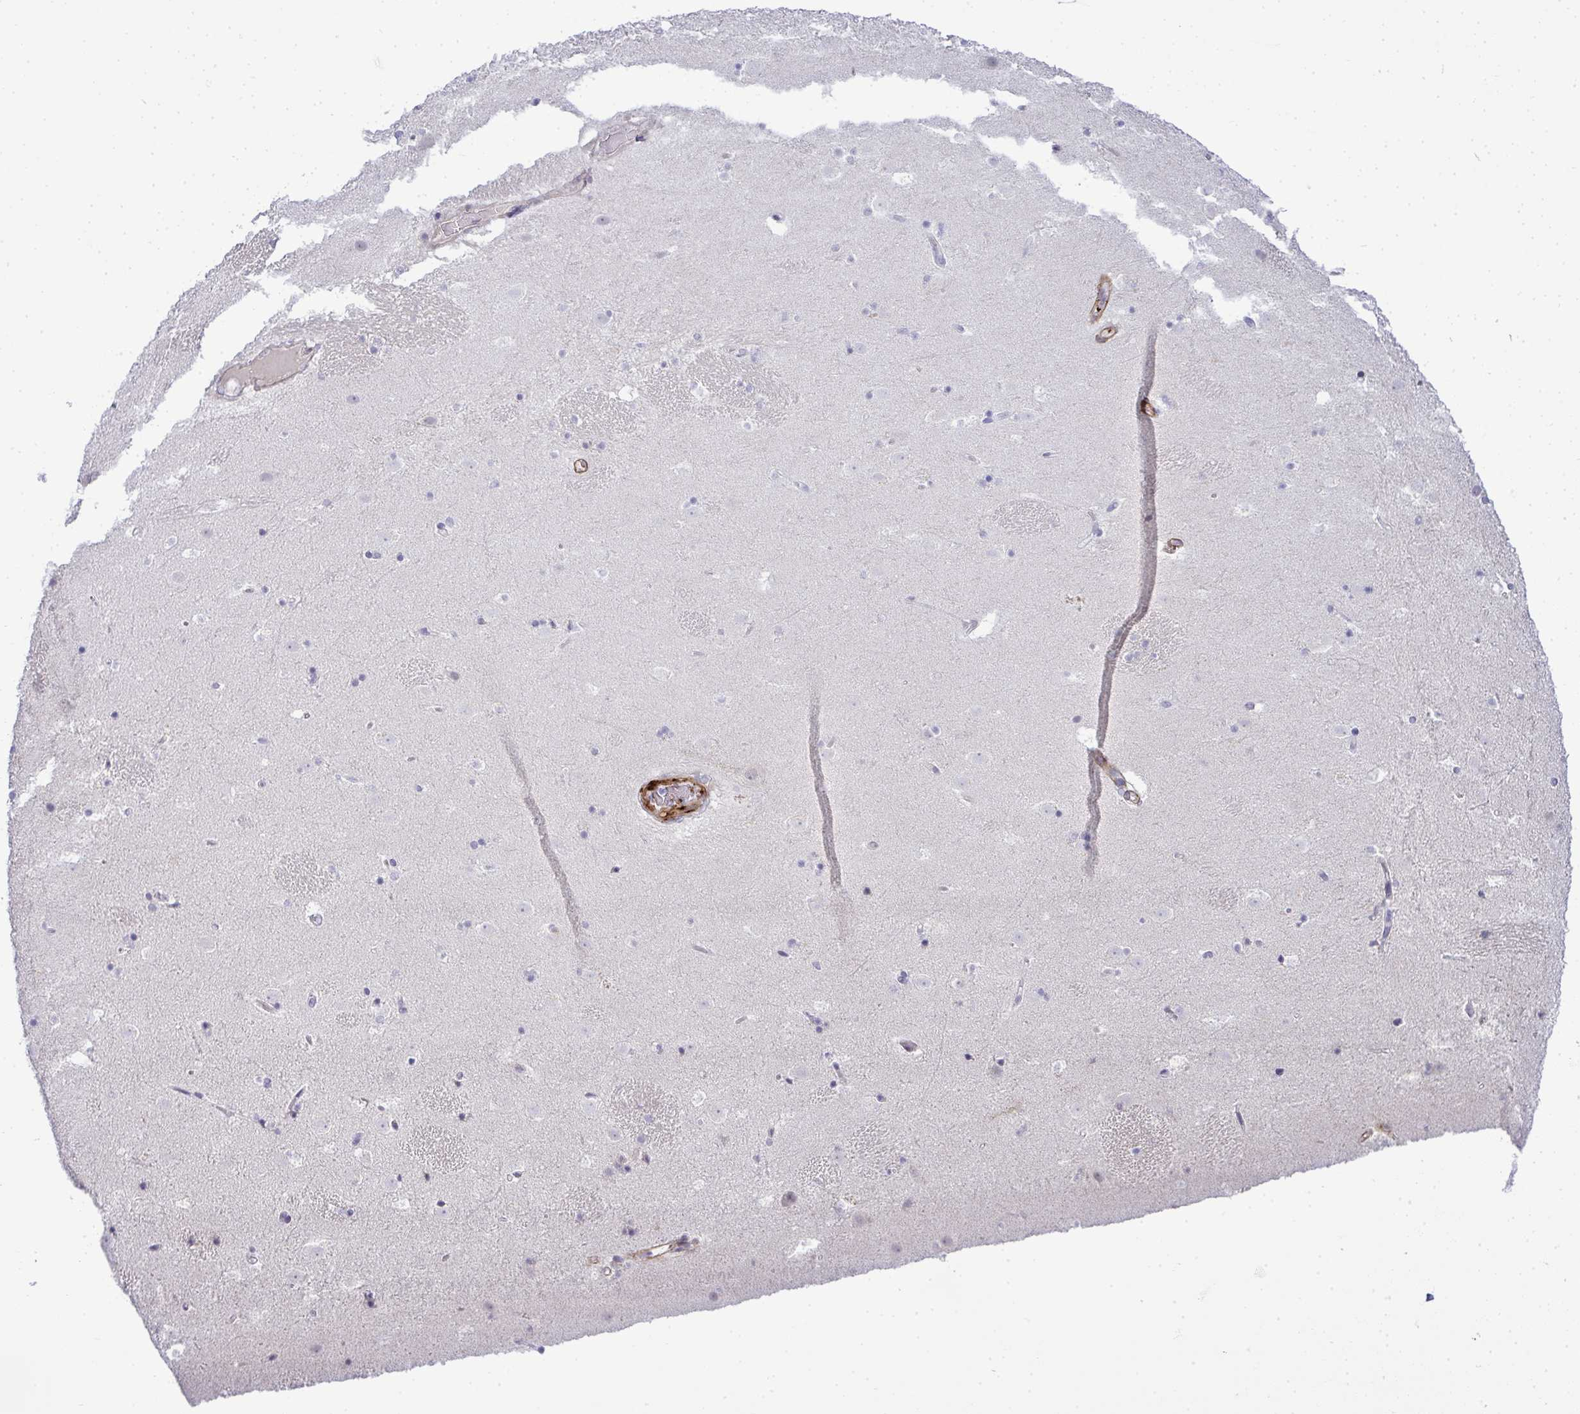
{"staining": {"intensity": "negative", "quantity": "none", "location": "none"}, "tissue": "caudate", "cell_type": "Glial cells", "image_type": "normal", "snomed": [{"axis": "morphology", "description": "Normal tissue, NOS"}, {"axis": "topography", "description": "Lateral ventricle wall"}], "caption": "Immunohistochemistry image of unremarkable caudate: caudate stained with DAB (3,3'-diaminobenzidine) demonstrates no significant protein staining in glial cells.", "gene": "UBE2S", "patient": {"sex": "male", "age": 37}}